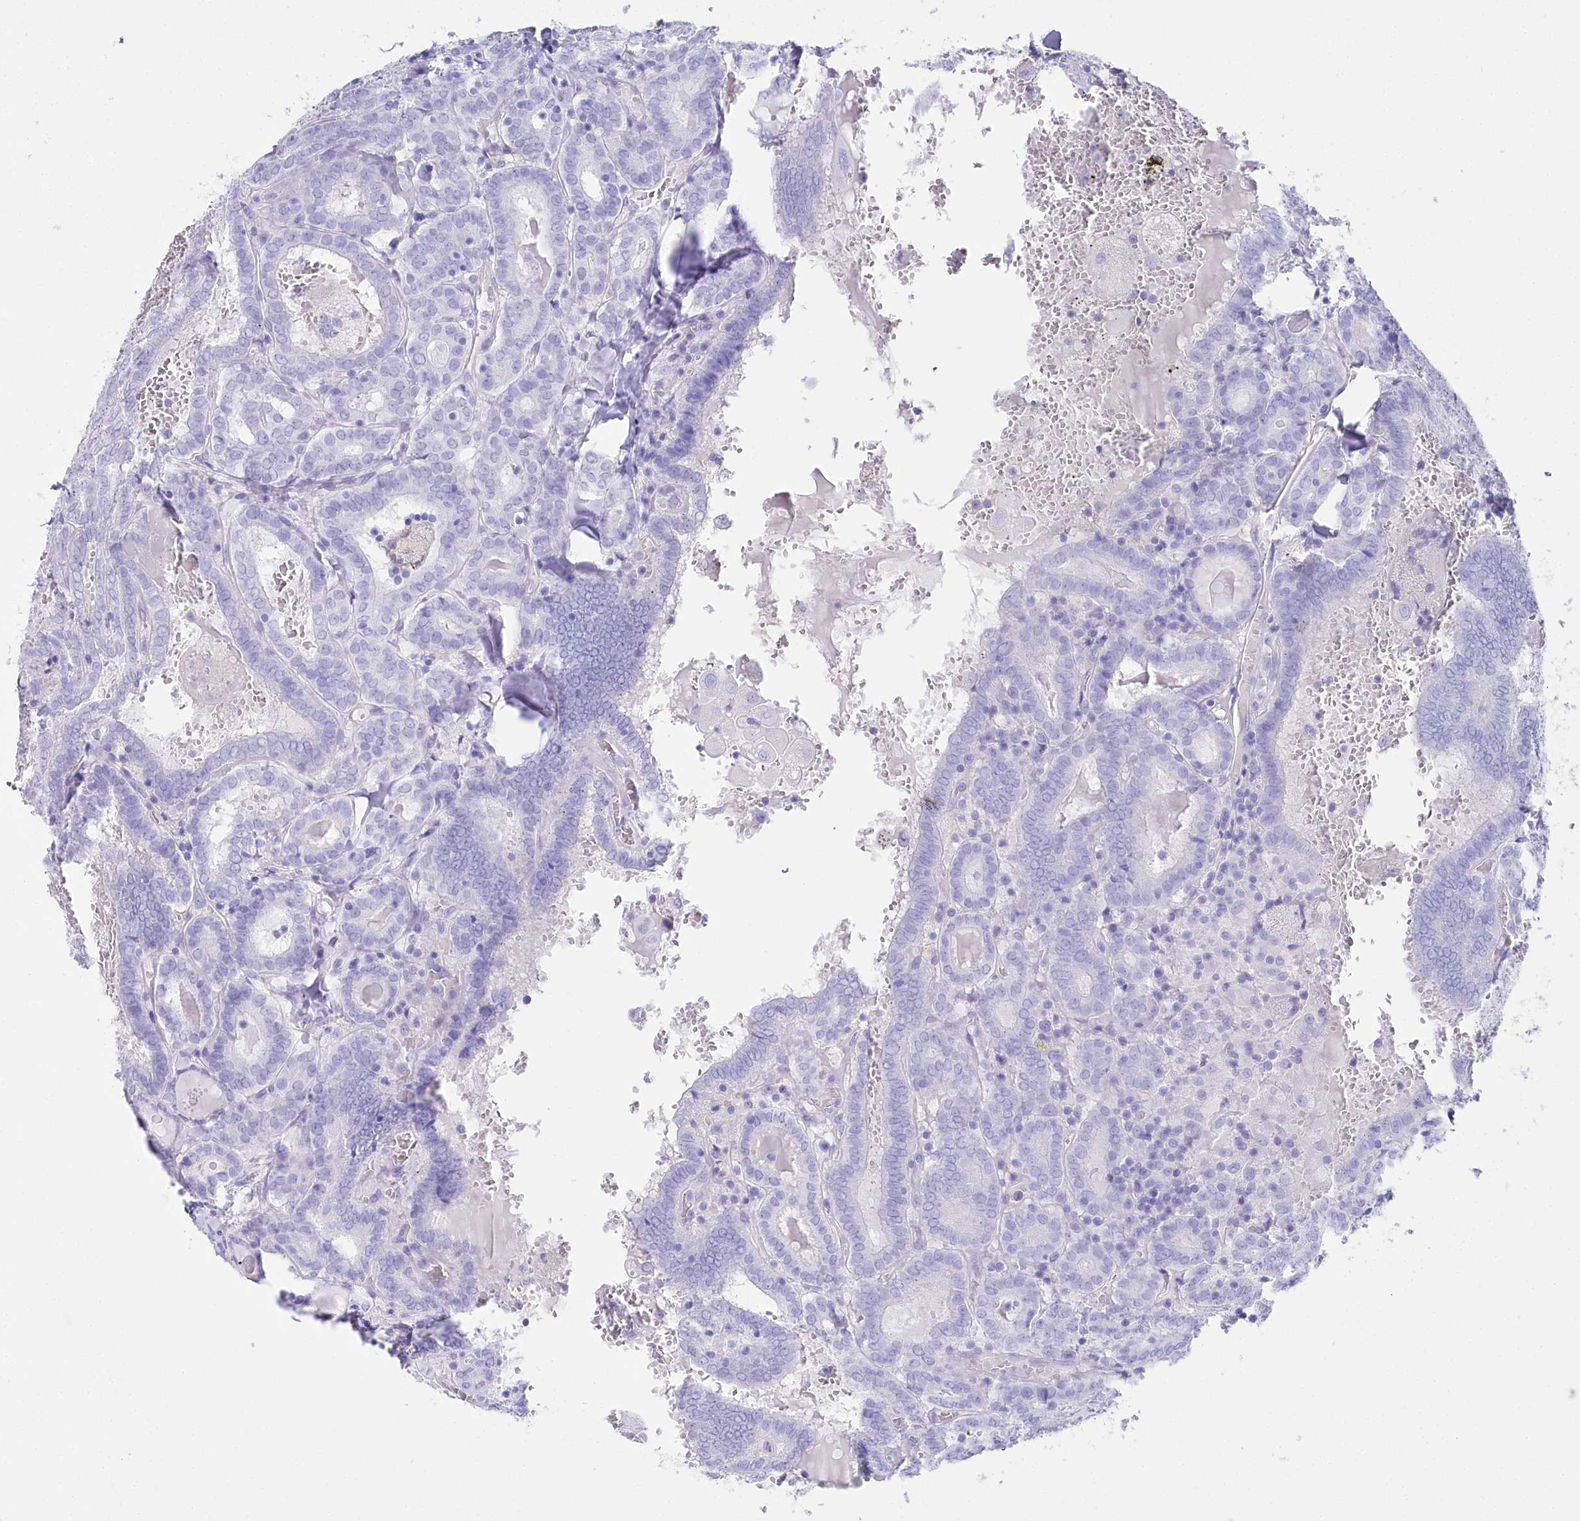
{"staining": {"intensity": "negative", "quantity": "none", "location": "none"}, "tissue": "thyroid cancer", "cell_type": "Tumor cells", "image_type": "cancer", "snomed": [{"axis": "morphology", "description": "Papillary adenocarcinoma, NOS"}, {"axis": "topography", "description": "Thyroid gland"}], "caption": "DAB (3,3'-diaminobenzidine) immunohistochemical staining of human thyroid papillary adenocarcinoma reveals no significant staining in tumor cells. (Immunohistochemistry (ihc), brightfield microscopy, high magnification).", "gene": "CSN3", "patient": {"sex": "female", "age": 72}}